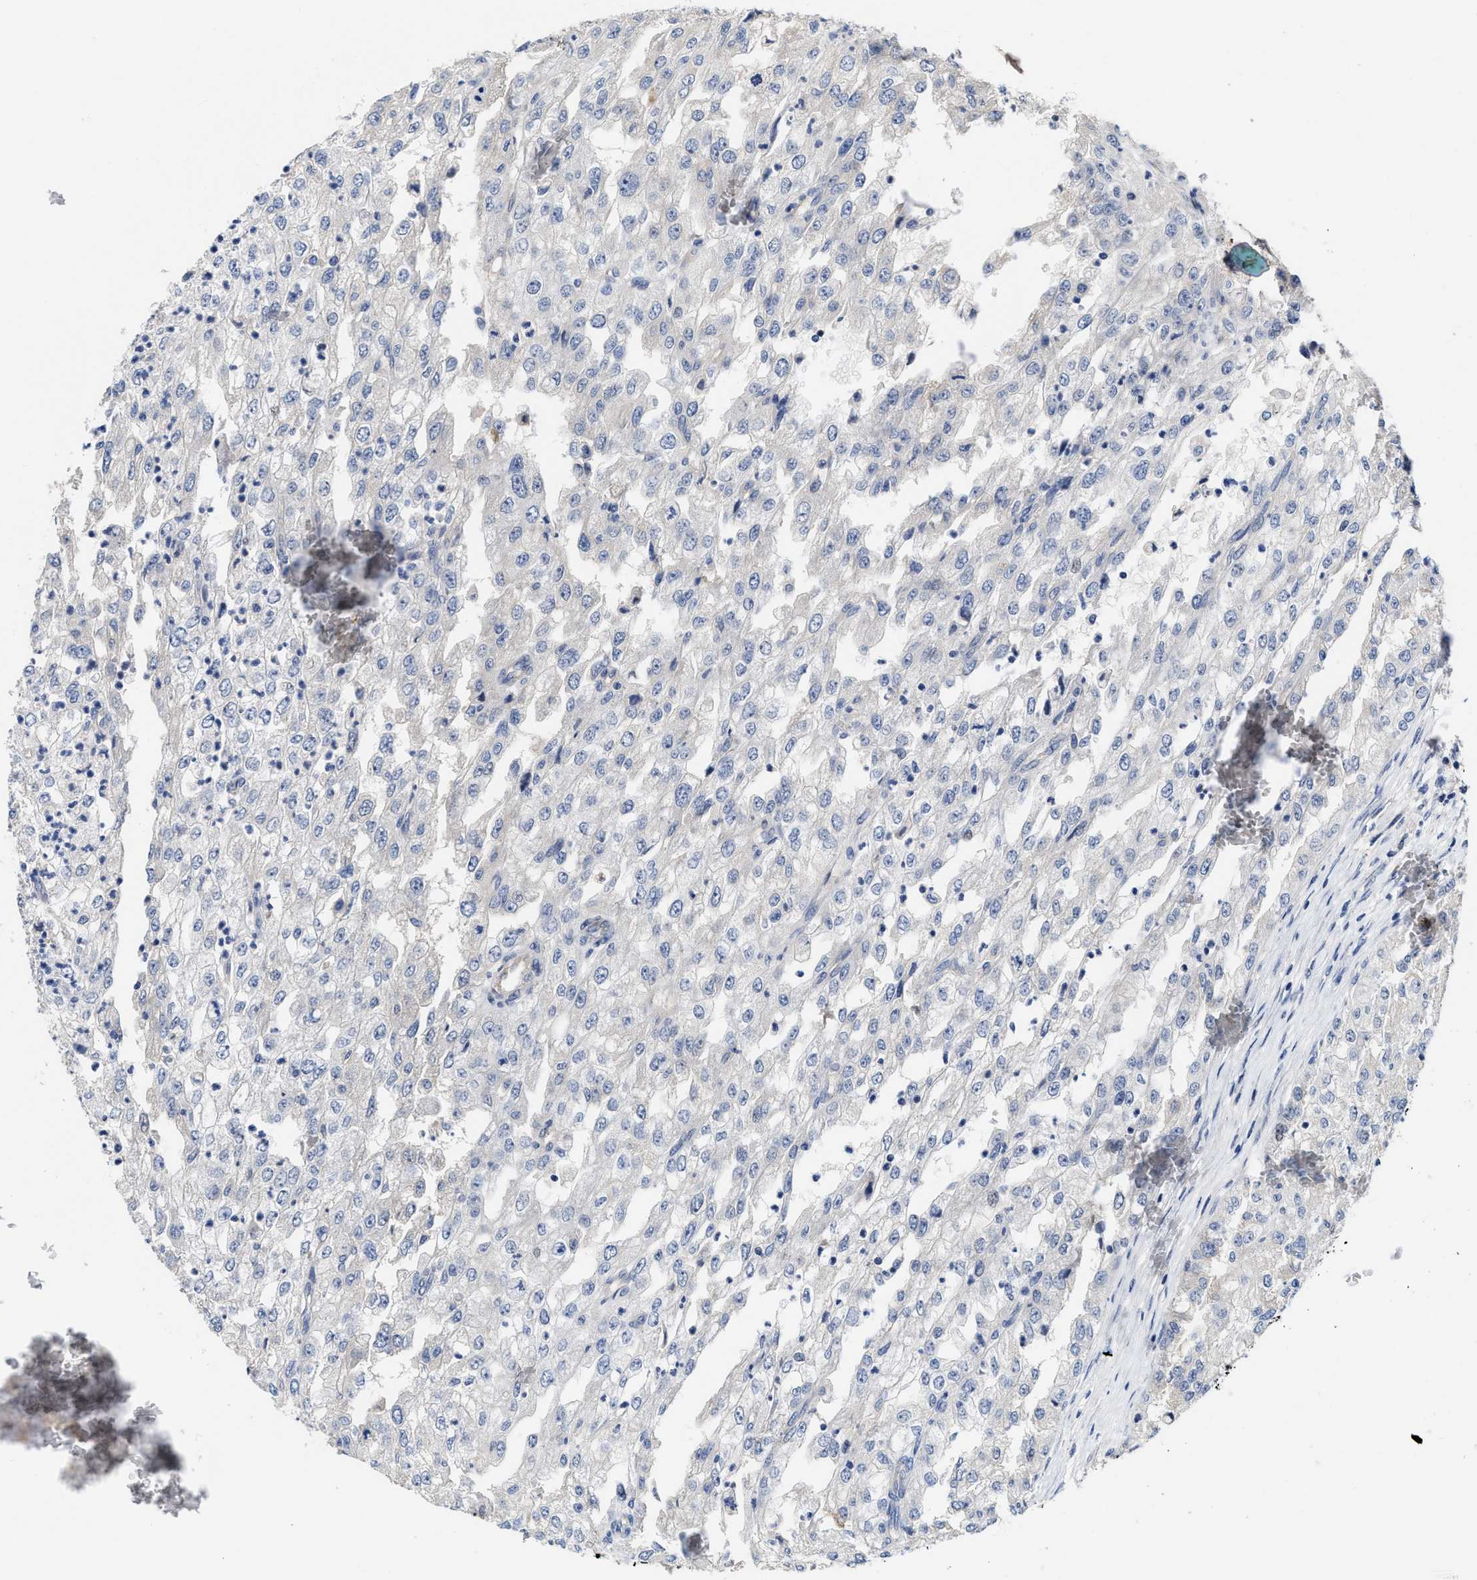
{"staining": {"intensity": "negative", "quantity": "none", "location": "none"}, "tissue": "renal cancer", "cell_type": "Tumor cells", "image_type": "cancer", "snomed": [{"axis": "morphology", "description": "Adenocarcinoma, NOS"}, {"axis": "topography", "description": "Kidney"}], "caption": "Tumor cells show no significant positivity in renal adenocarcinoma.", "gene": "TRAF6", "patient": {"sex": "female", "age": 54}}